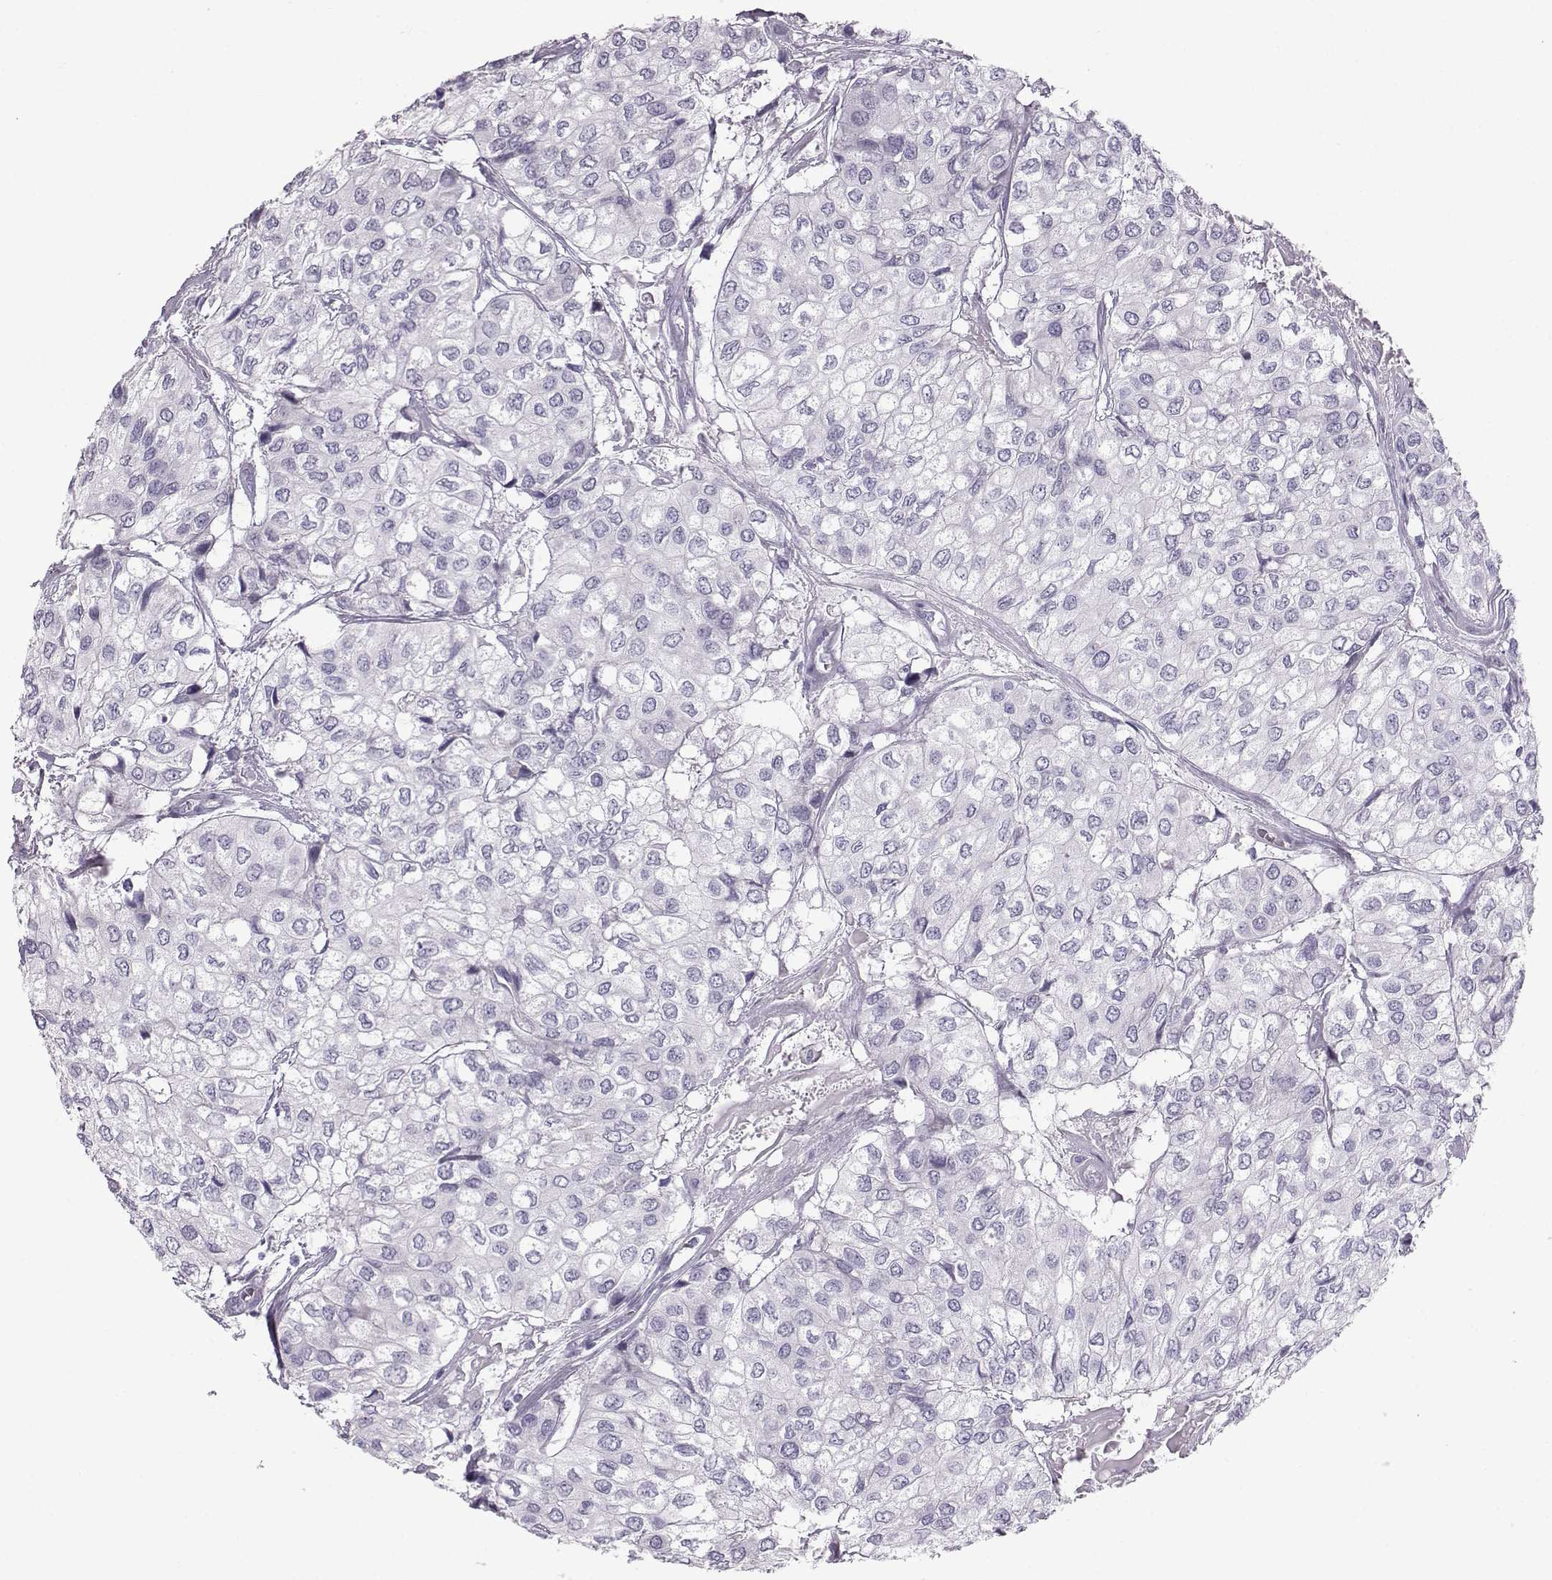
{"staining": {"intensity": "negative", "quantity": "none", "location": "none"}, "tissue": "urothelial cancer", "cell_type": "Tumor cells", "image_type": "cancer", "snomed": [{"axis": "morphology", "description": "Urothelial carcinoma, High grade"}, {"axis": "topography", "description": "Urinary bladder"}], "caption": "Protein analysis of urothelial cancer shows no significant expression in tumor cells.", "gene": "DMRT3", "patient": {"sex": "male", "age": 73}}